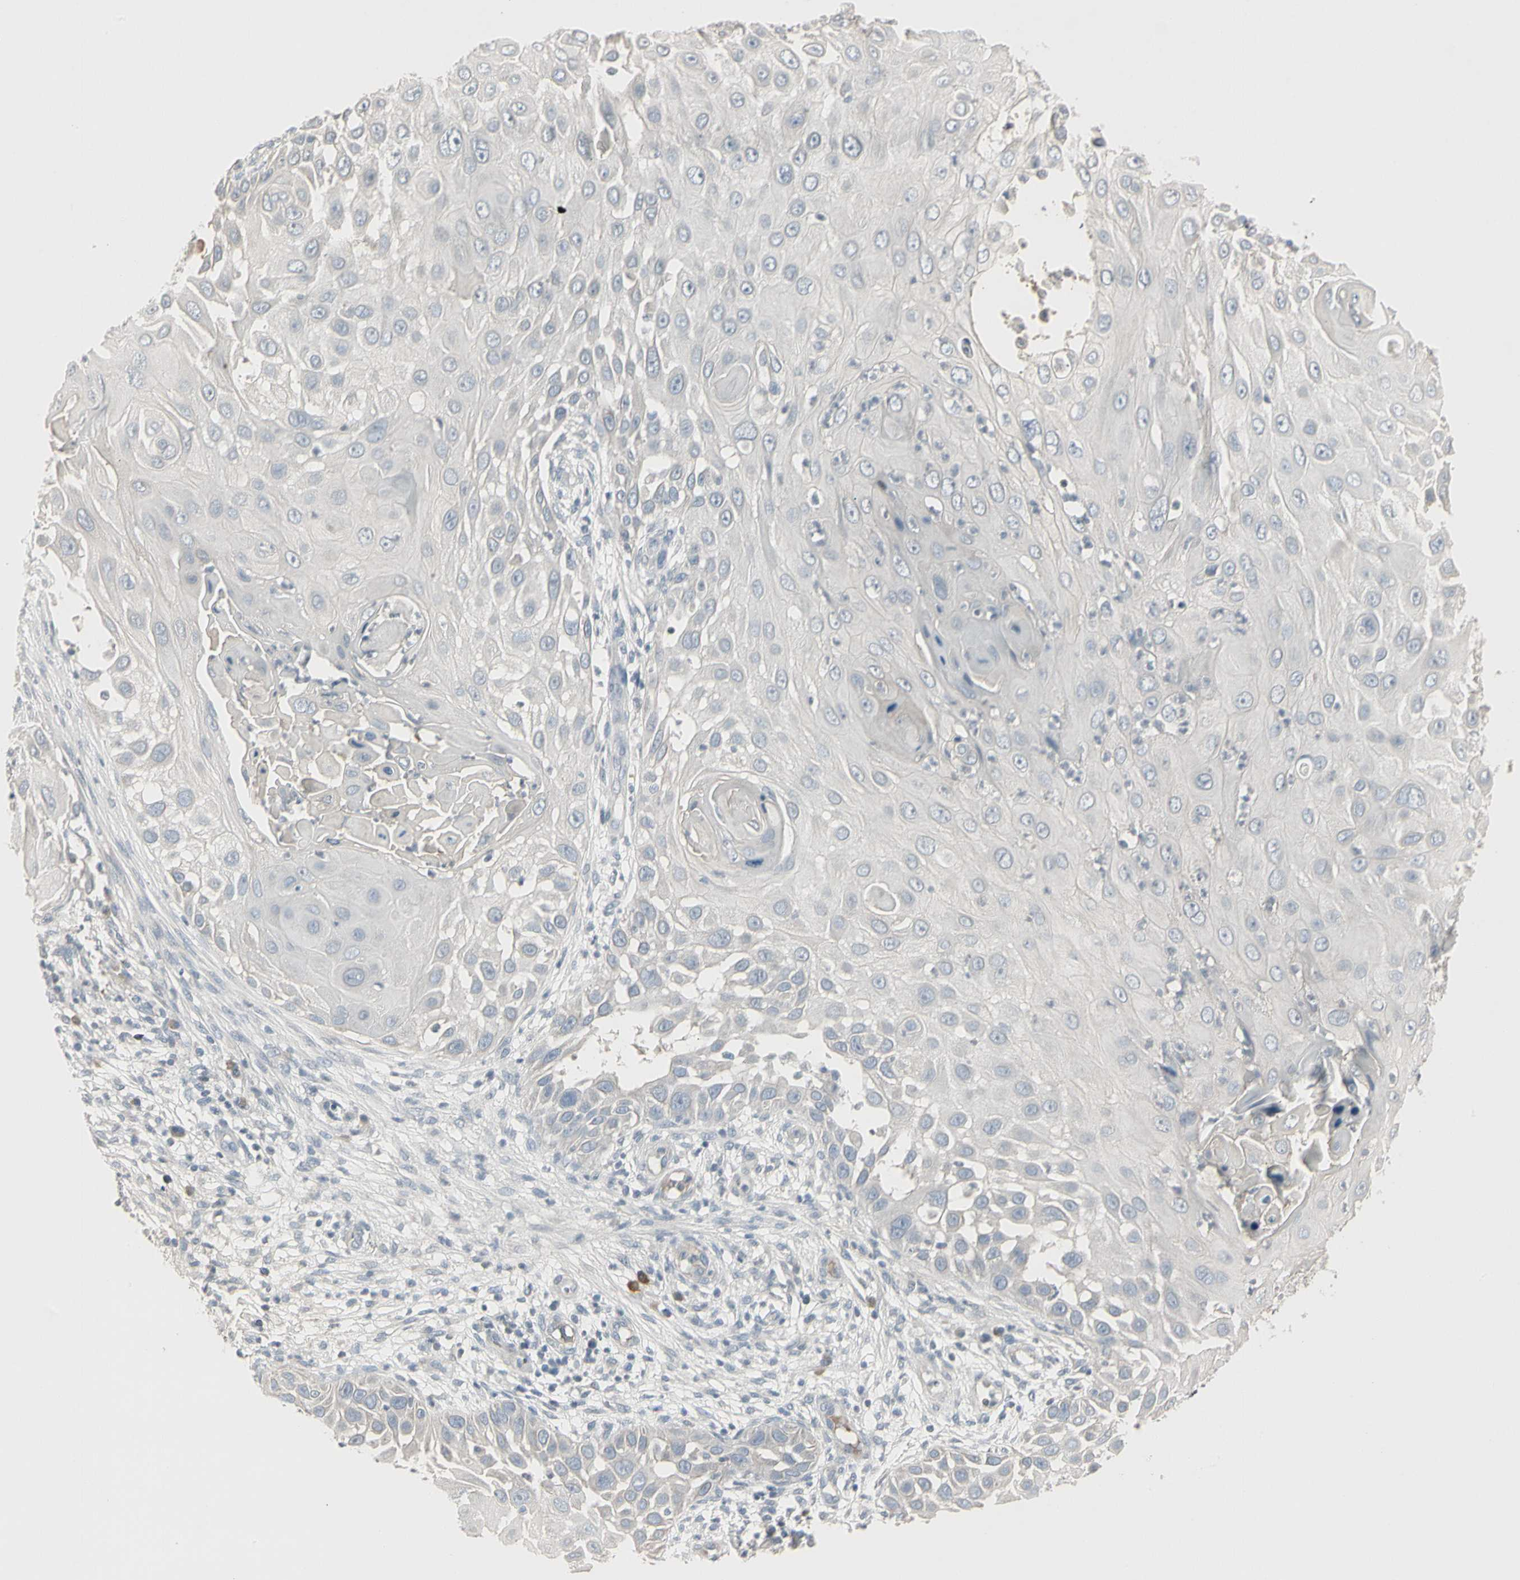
{"staining": {"intensity": "negative", "quantity": "none", "location": "none"}, "tissue": "skin cancer", "cell_type": "Tumor cells", "image_type": "cancer", "snomed": [{"axis": "morphology", "description": "Squamous cell carcinoma, NOS"}, {"axis": "topography", "description": "Skin"}], "caption": "DAB (3,3'-diaminobenzidine) immunohistochemical staining of human skin cancer (squamous cell carcinoma) reveals no significant positivity in tumor cells.", "gene": "DMPK", "patient": {"sex": "female", "age": 44}}